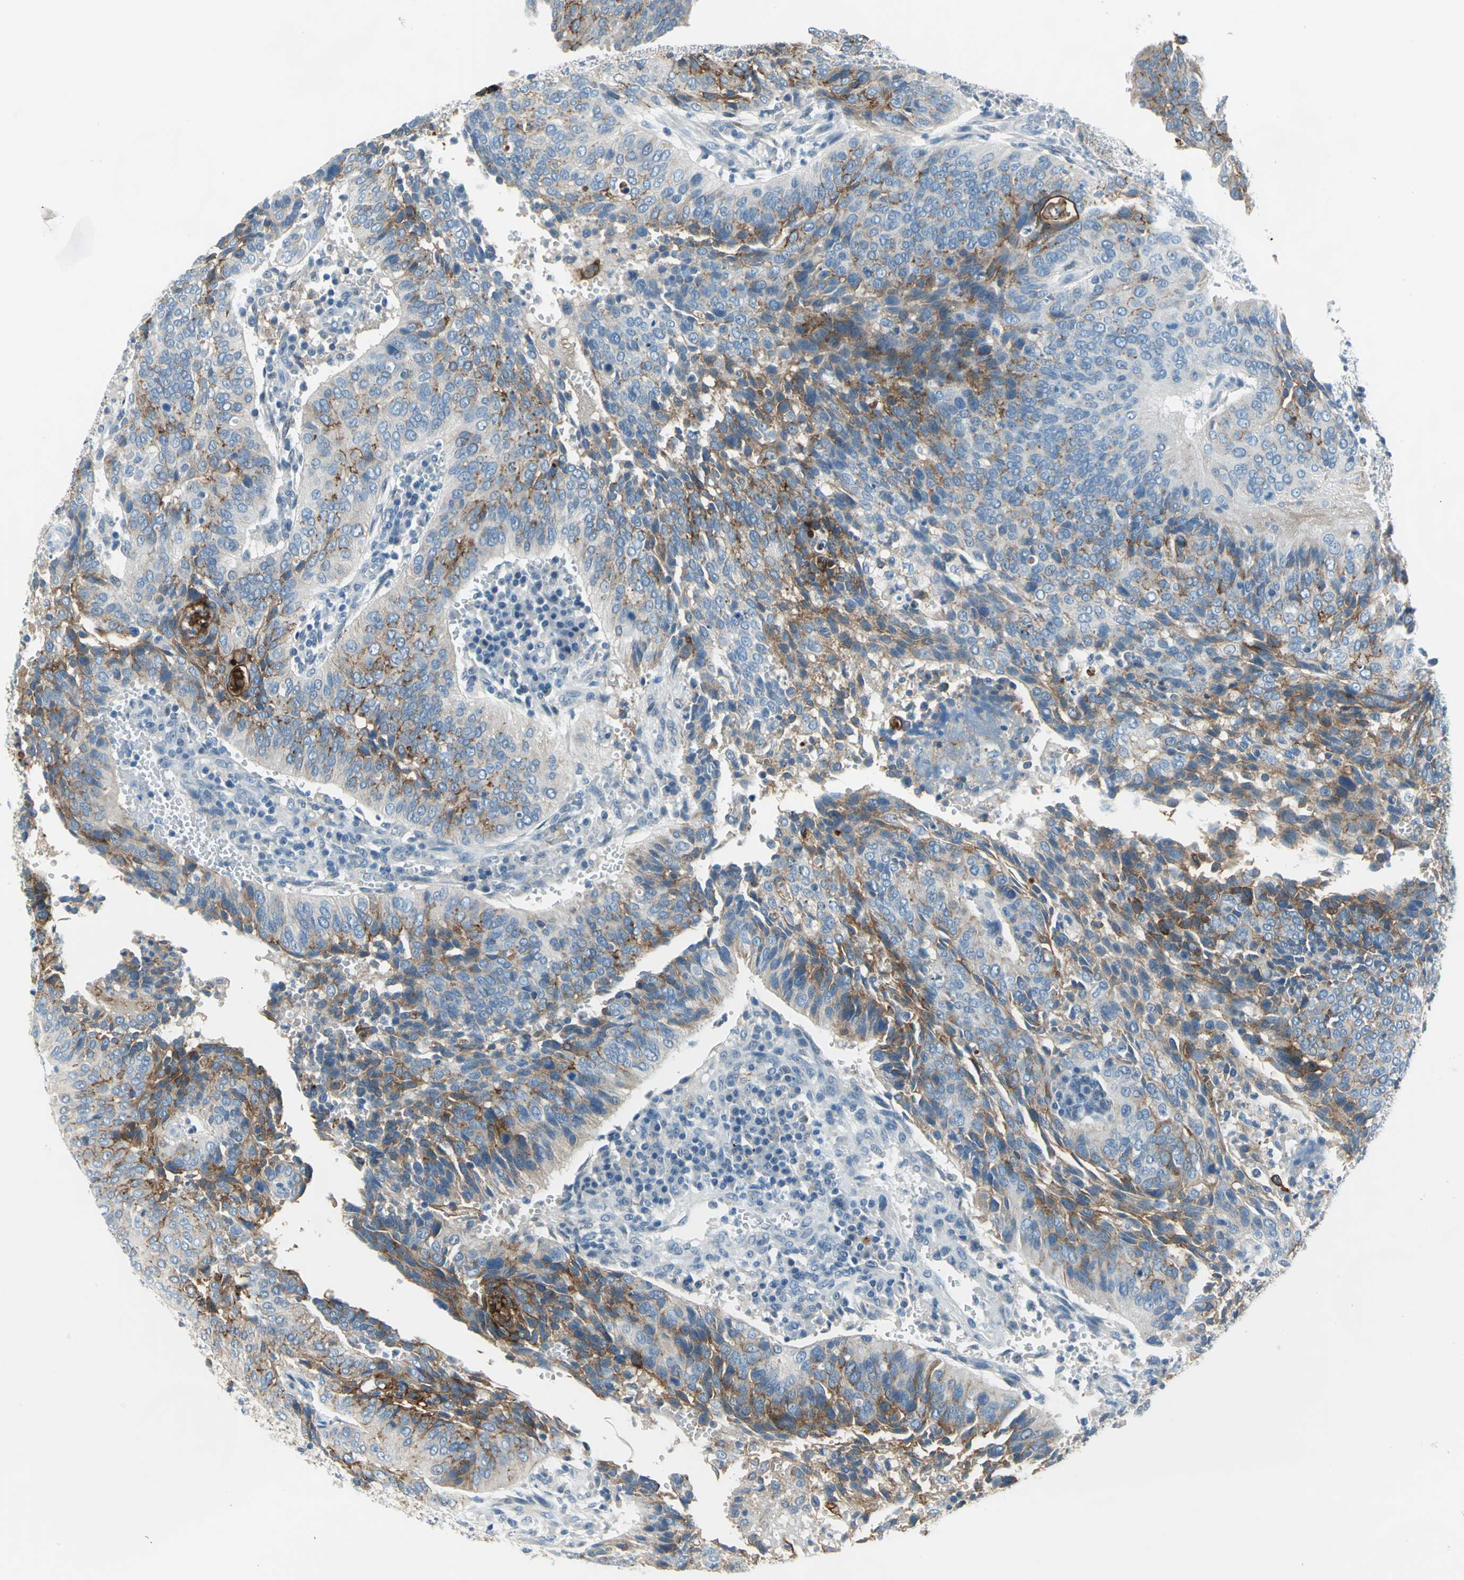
{"staining": {"intensity": "moderate", "quantity": ">75%", "location": "cytoplasmic/membranous"}, "tissue": "cervical cancer", "cell_type": "Tumor cells", "image_type": "cancer", "snomed": [{"axis": "morphology", "description": "Squamous cell carcinoma, NOS"}, {"axis": "topography", "description": "Cervix"}], "caption": "Immunohistochemistry photomicrograph of cervical squamous cell carcinoma stained for a protein (brown), which reveals medium levels of moderate cytoplasmic/membranous positivity in about >75% of tumor cells.", "gene": "MUC4", "patient": {"sex": "female", "age": 39}}